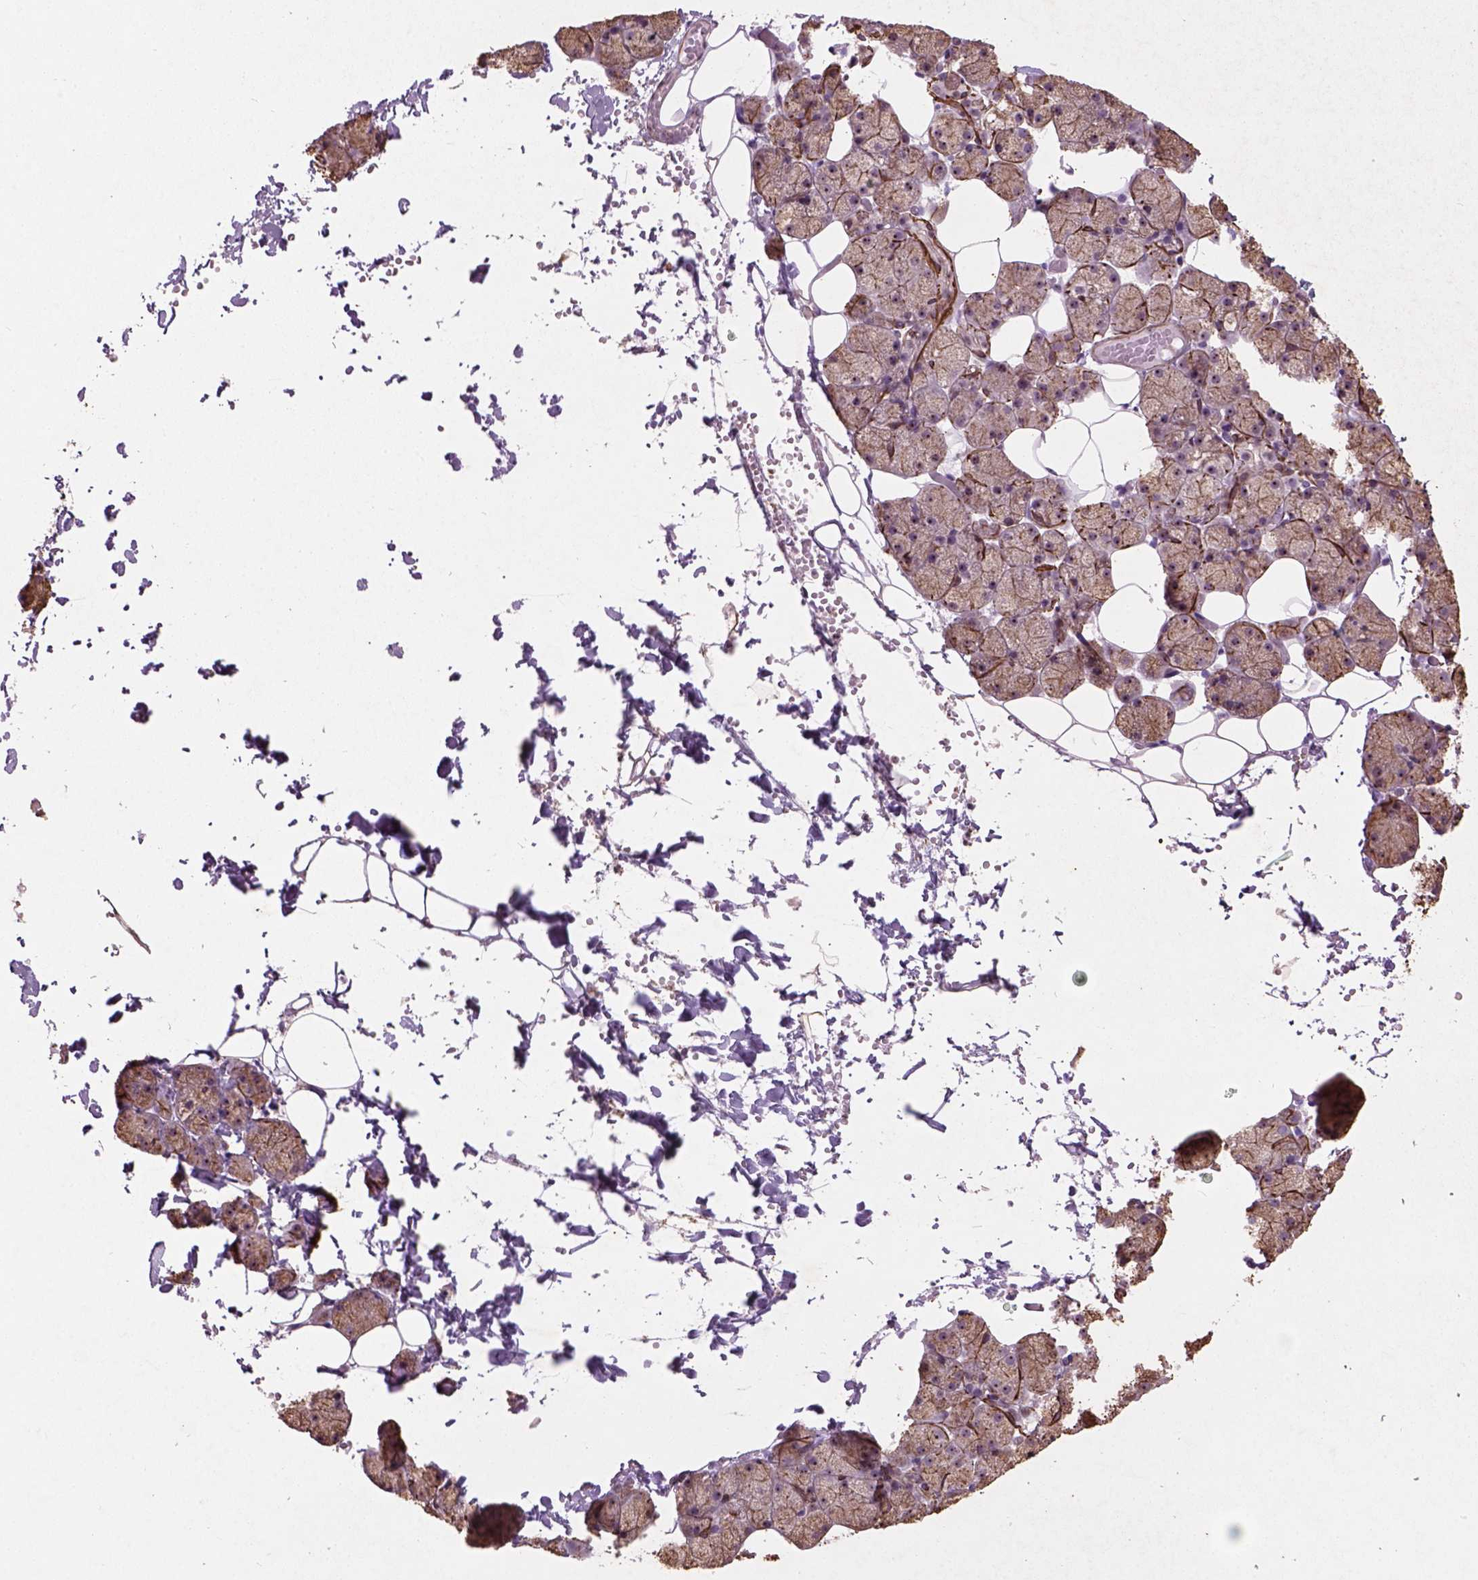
{"staining": {"intensity": "moderate", "quantity": ">75%", "location": "nuclear"}, "tissue": "salivary gland", "cell_type": "Glandular cells", "image_type": "normal", "snomed": [{"axis": "morphology", "description": "Normal tissue, NOS"}, {"axis": "topography", "description": "Salivary gland"}], "caption": "Human salivary gland stained for a protein (brown) reveals moderate nuclear positive expression in approximately >75% of glandular cells.", "gene": "RRS1", "patient": {"sex": "male", "age": 38}}